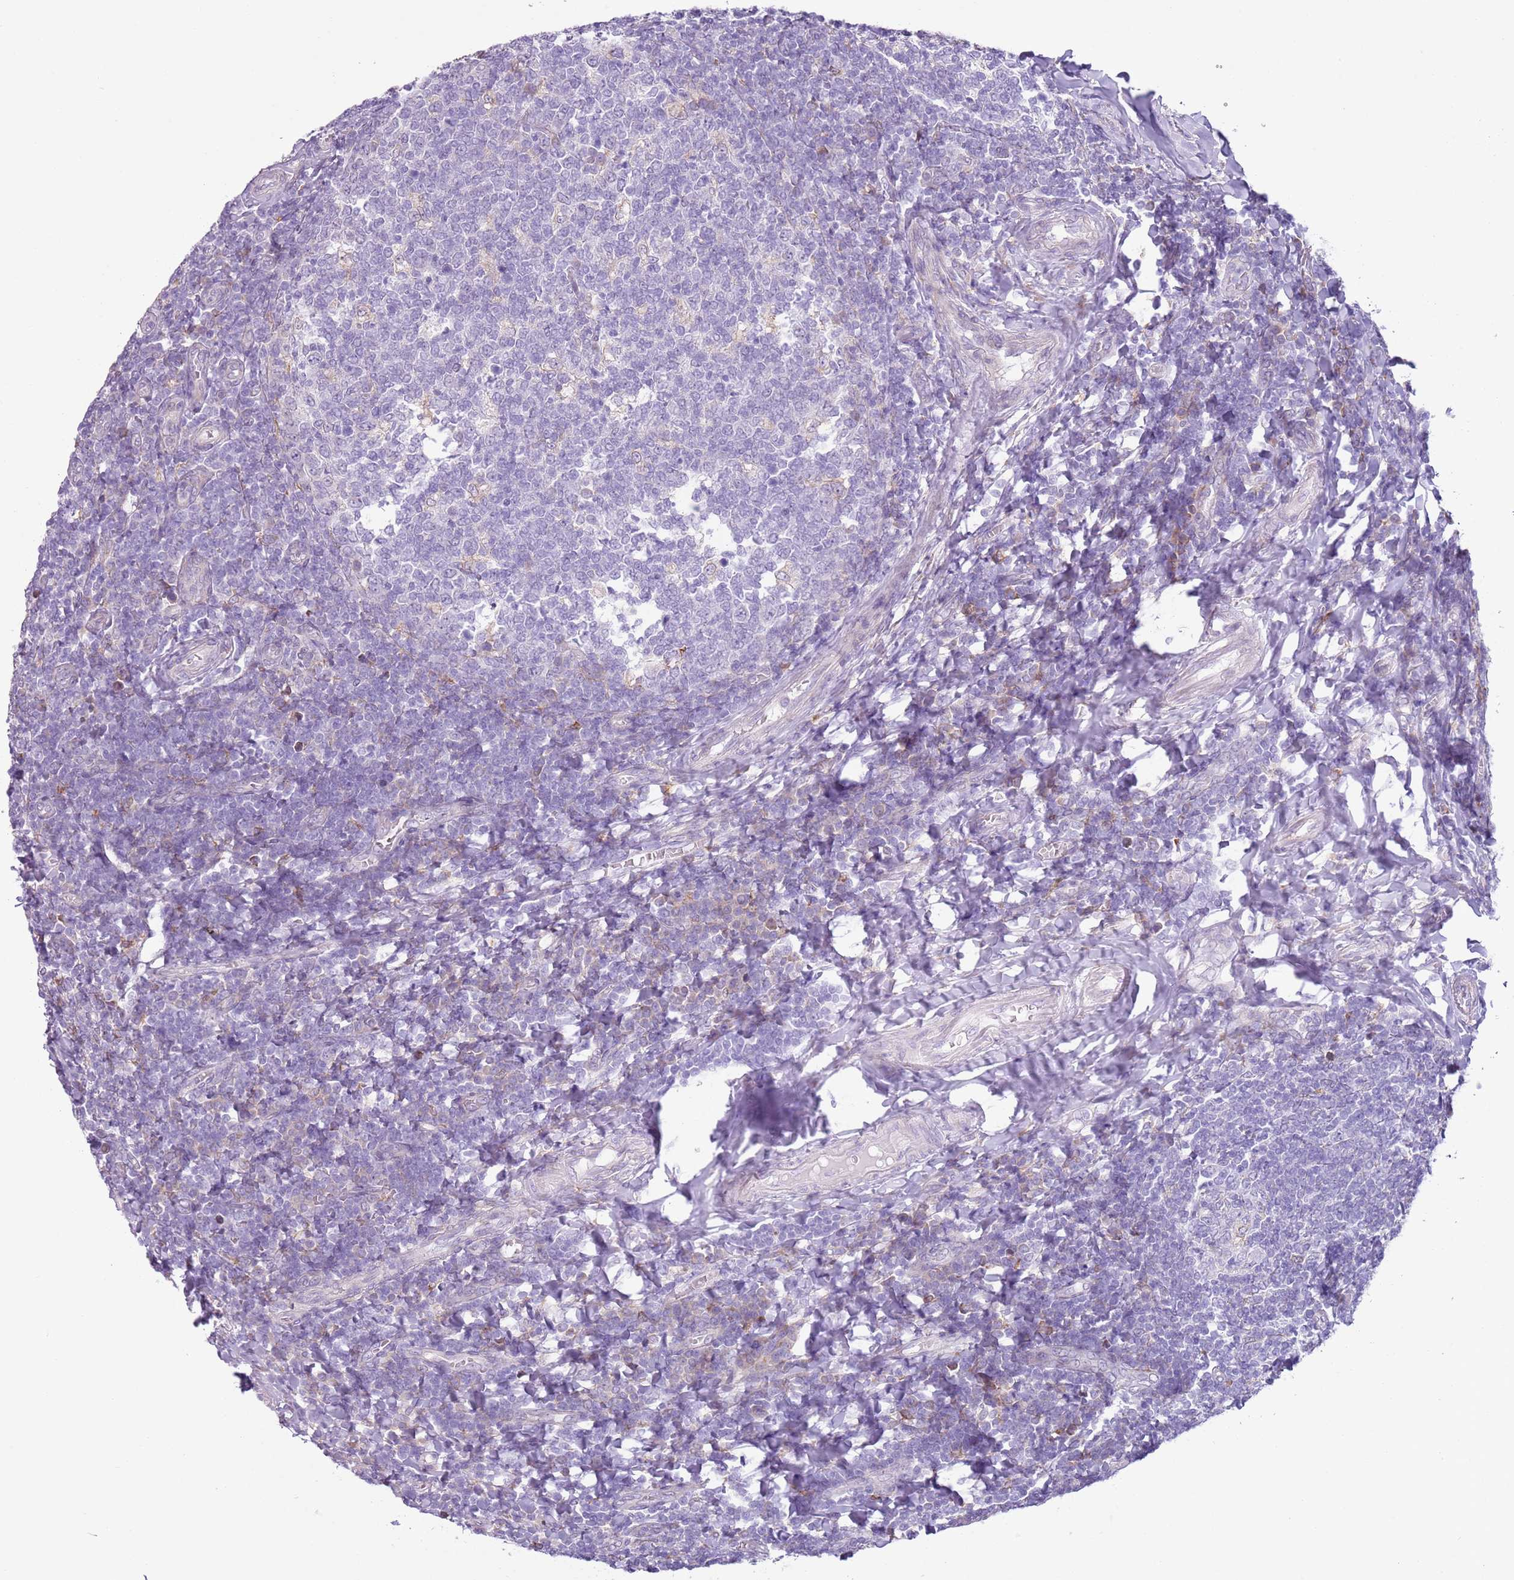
{"staining": {"intensity": "negative", "quantity": "none", "location": "none"}, "tissue": "tonsil", "cell_type": "Germinal center cells", "image_type": "normal", "snomed": [{"axis": "morphology", "description": "Normal tissue, NOS"}, {"axis": "topography", "description": "Tonsil"}], "caption": "This micrograph is of unremarkable tonsil stained with IHC to label a protein in brown with the nuclei are counter-stained blue. There is no positivity in germinal center cells.", "gene": "OAF", "patient": {"sex": "female", "age": 19}}